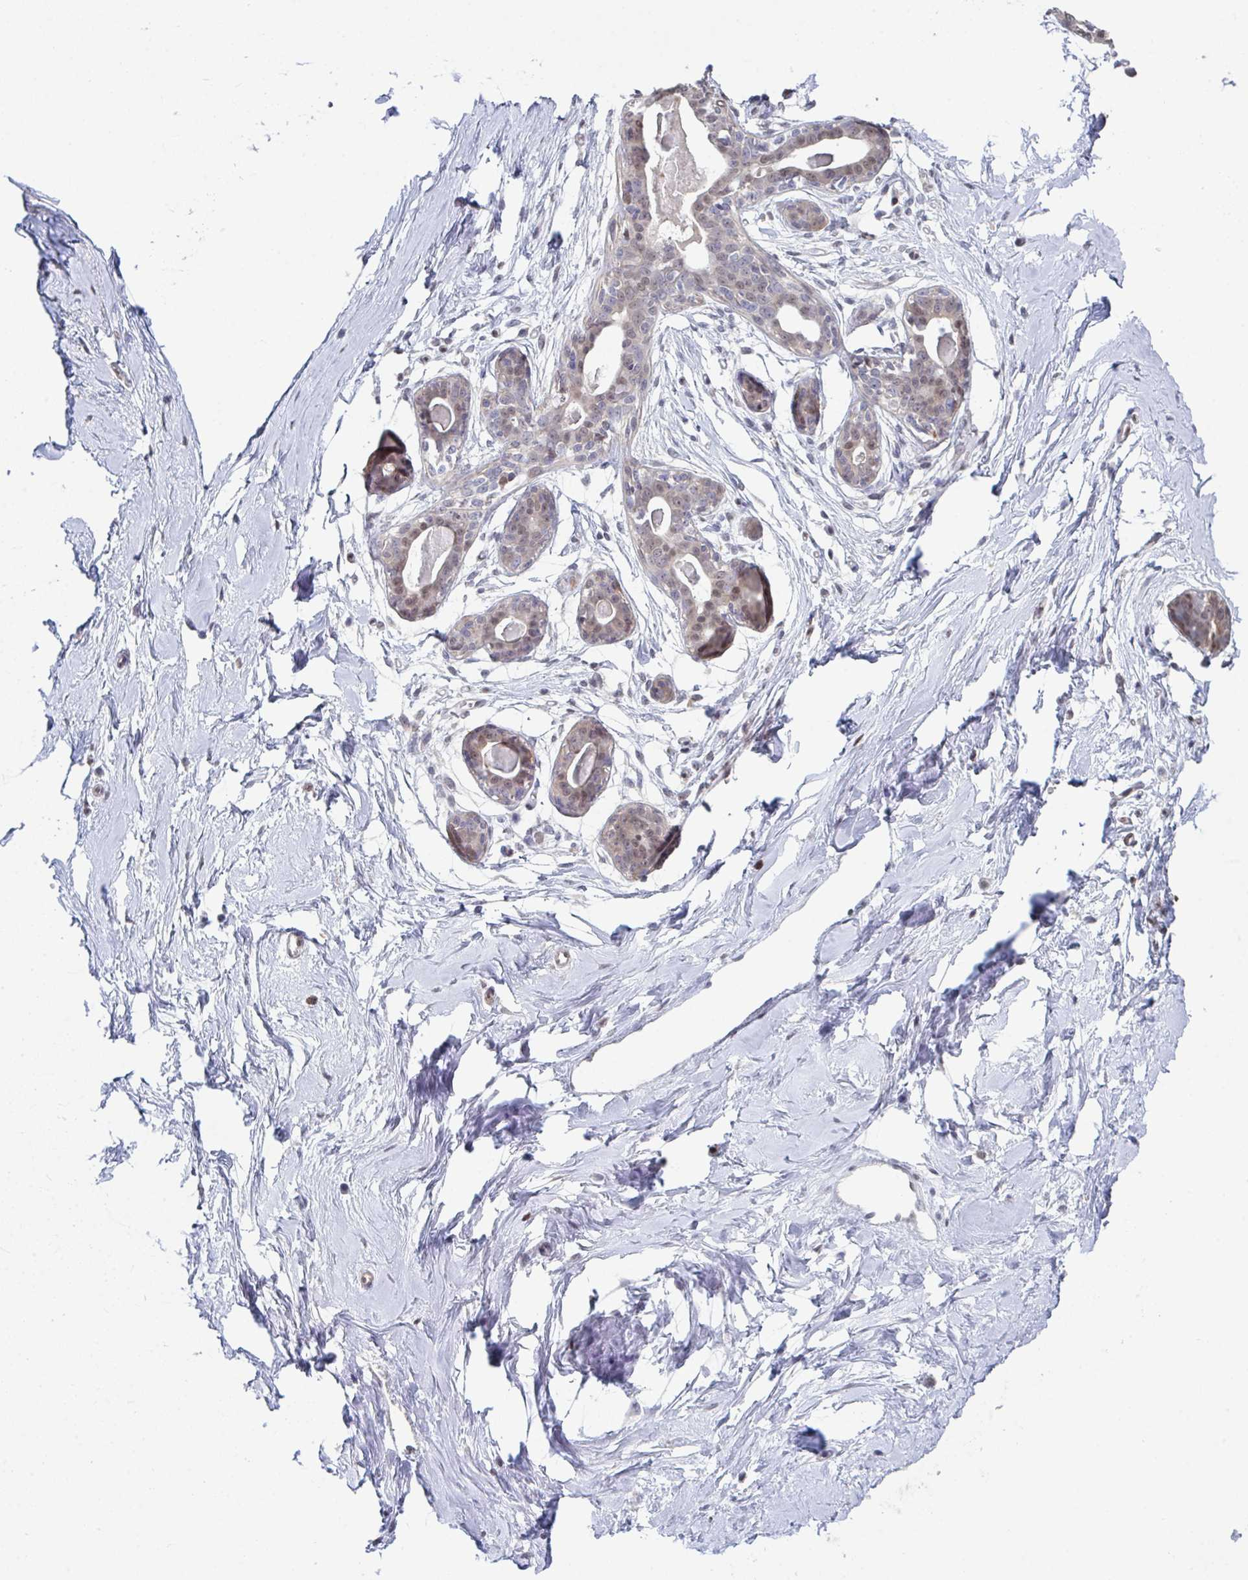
{"staining": {"intensity": "negative", "quantity": "none", "location": "none"}, "tissue": "breast", "cell_type": "Adipocytes", "image_type": "normal", "snomed": [{"axis": "morphology", "description": "Normal tissue, NOS"}, {"axis": "topography", "description": "Breast"}], "caption": "Photomicrograph shows no significant protein positivity in adipocytes of normal breast. (DAB (3,3'-diaminobenzidine) IHC, high magnification).", "gene": "ACD", "patient": {"sex": "female", "age": 45}}